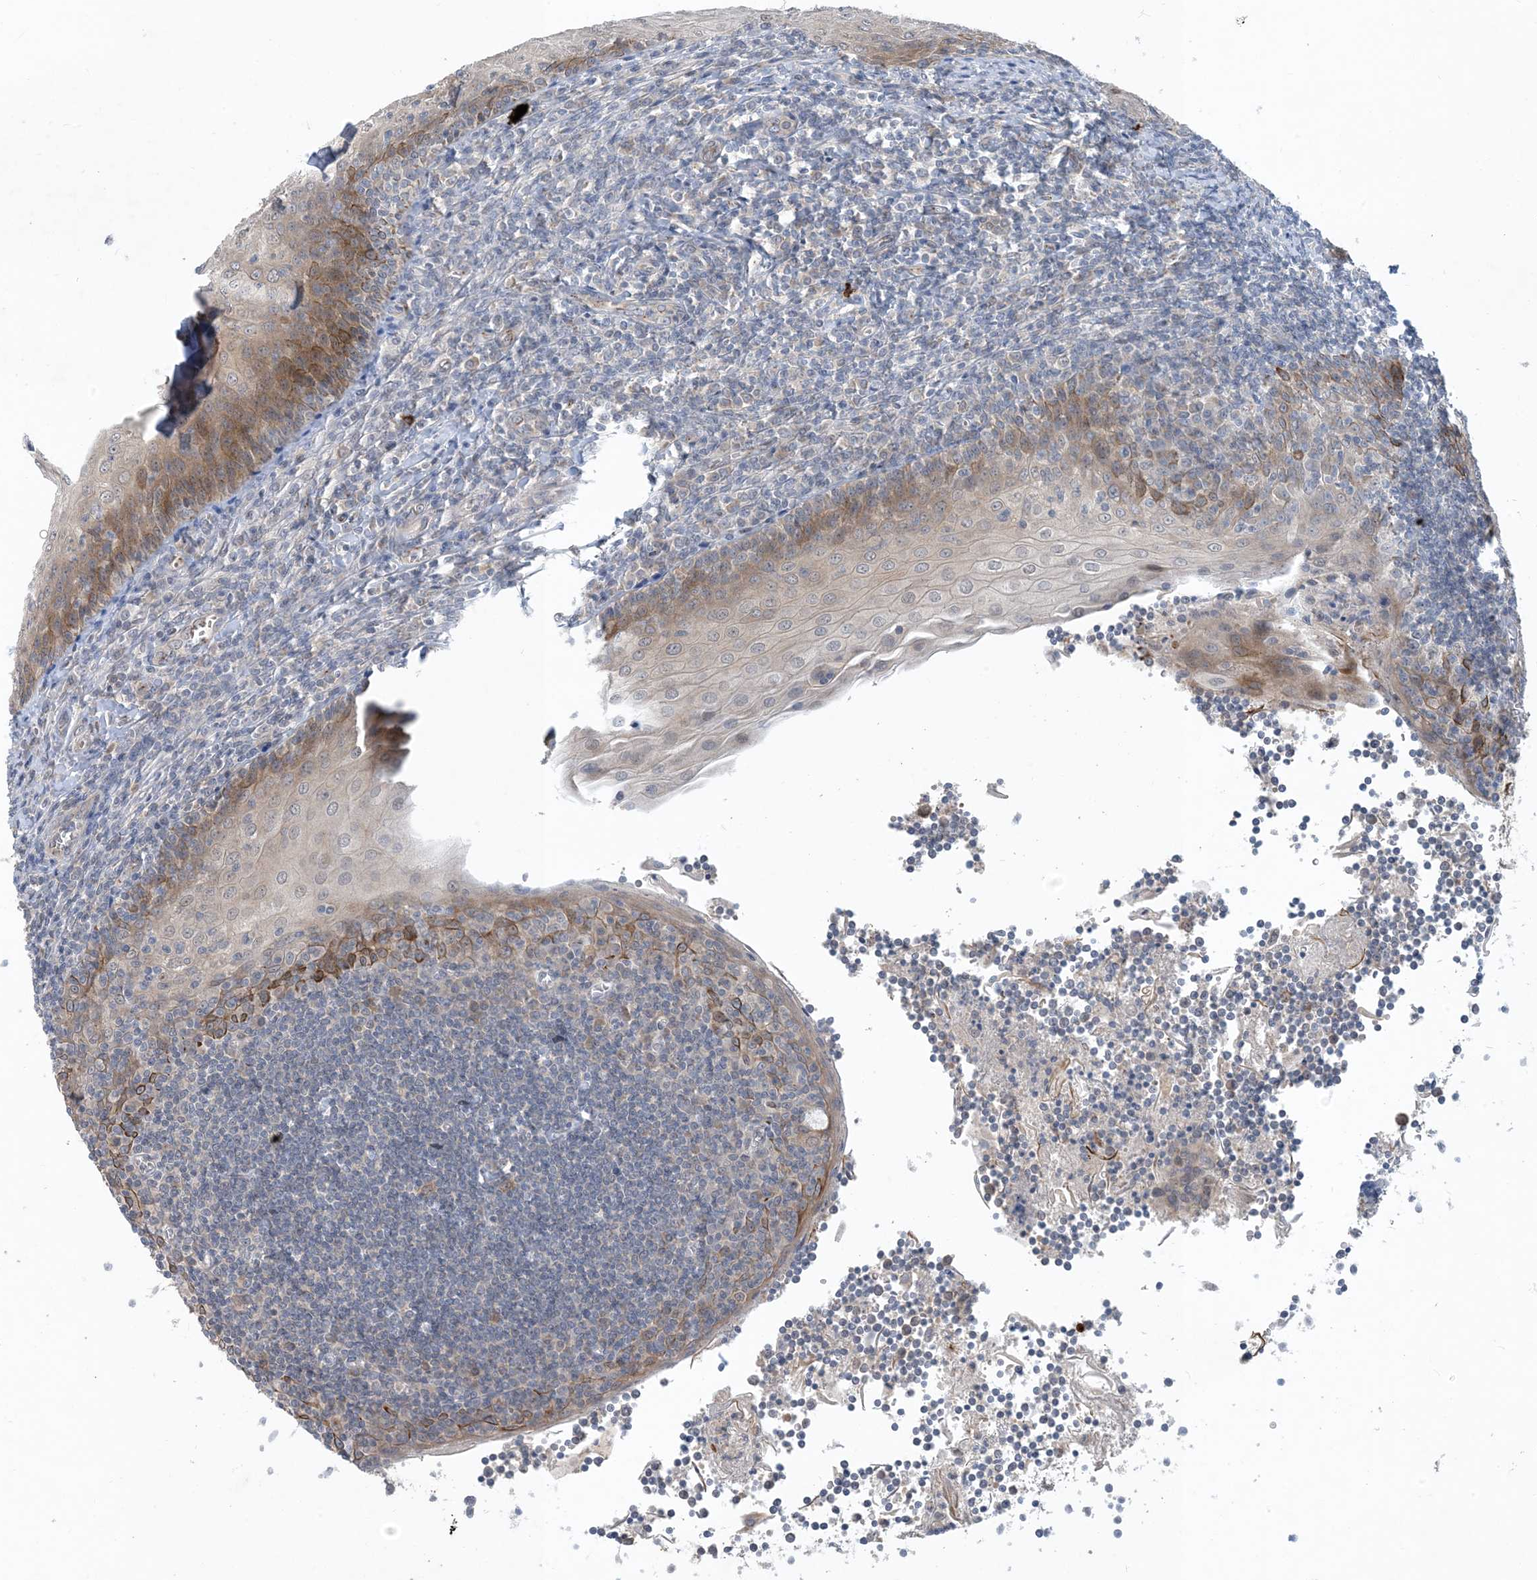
{"staining": {"intensity": "moderate", "quantity": "<25%", "location": "cytoplasmic/membranous"}, "tissue": "tonsil", "cell_type": "Germinal center cells", "image_type": "normal", "snomed": [{"axis": "morphology", "description": "Normal tissue, NOS"}, {"axis": "topography", "description": "Tonsil"}], "caption": "Immunohistochemical staining of benign tonsil displays low levels of moderate cytoplasmic/membranous staining in about <25% of germinal center cells.", "gene": "TINAG", "patient": {"sex": "male", "age": 27}}